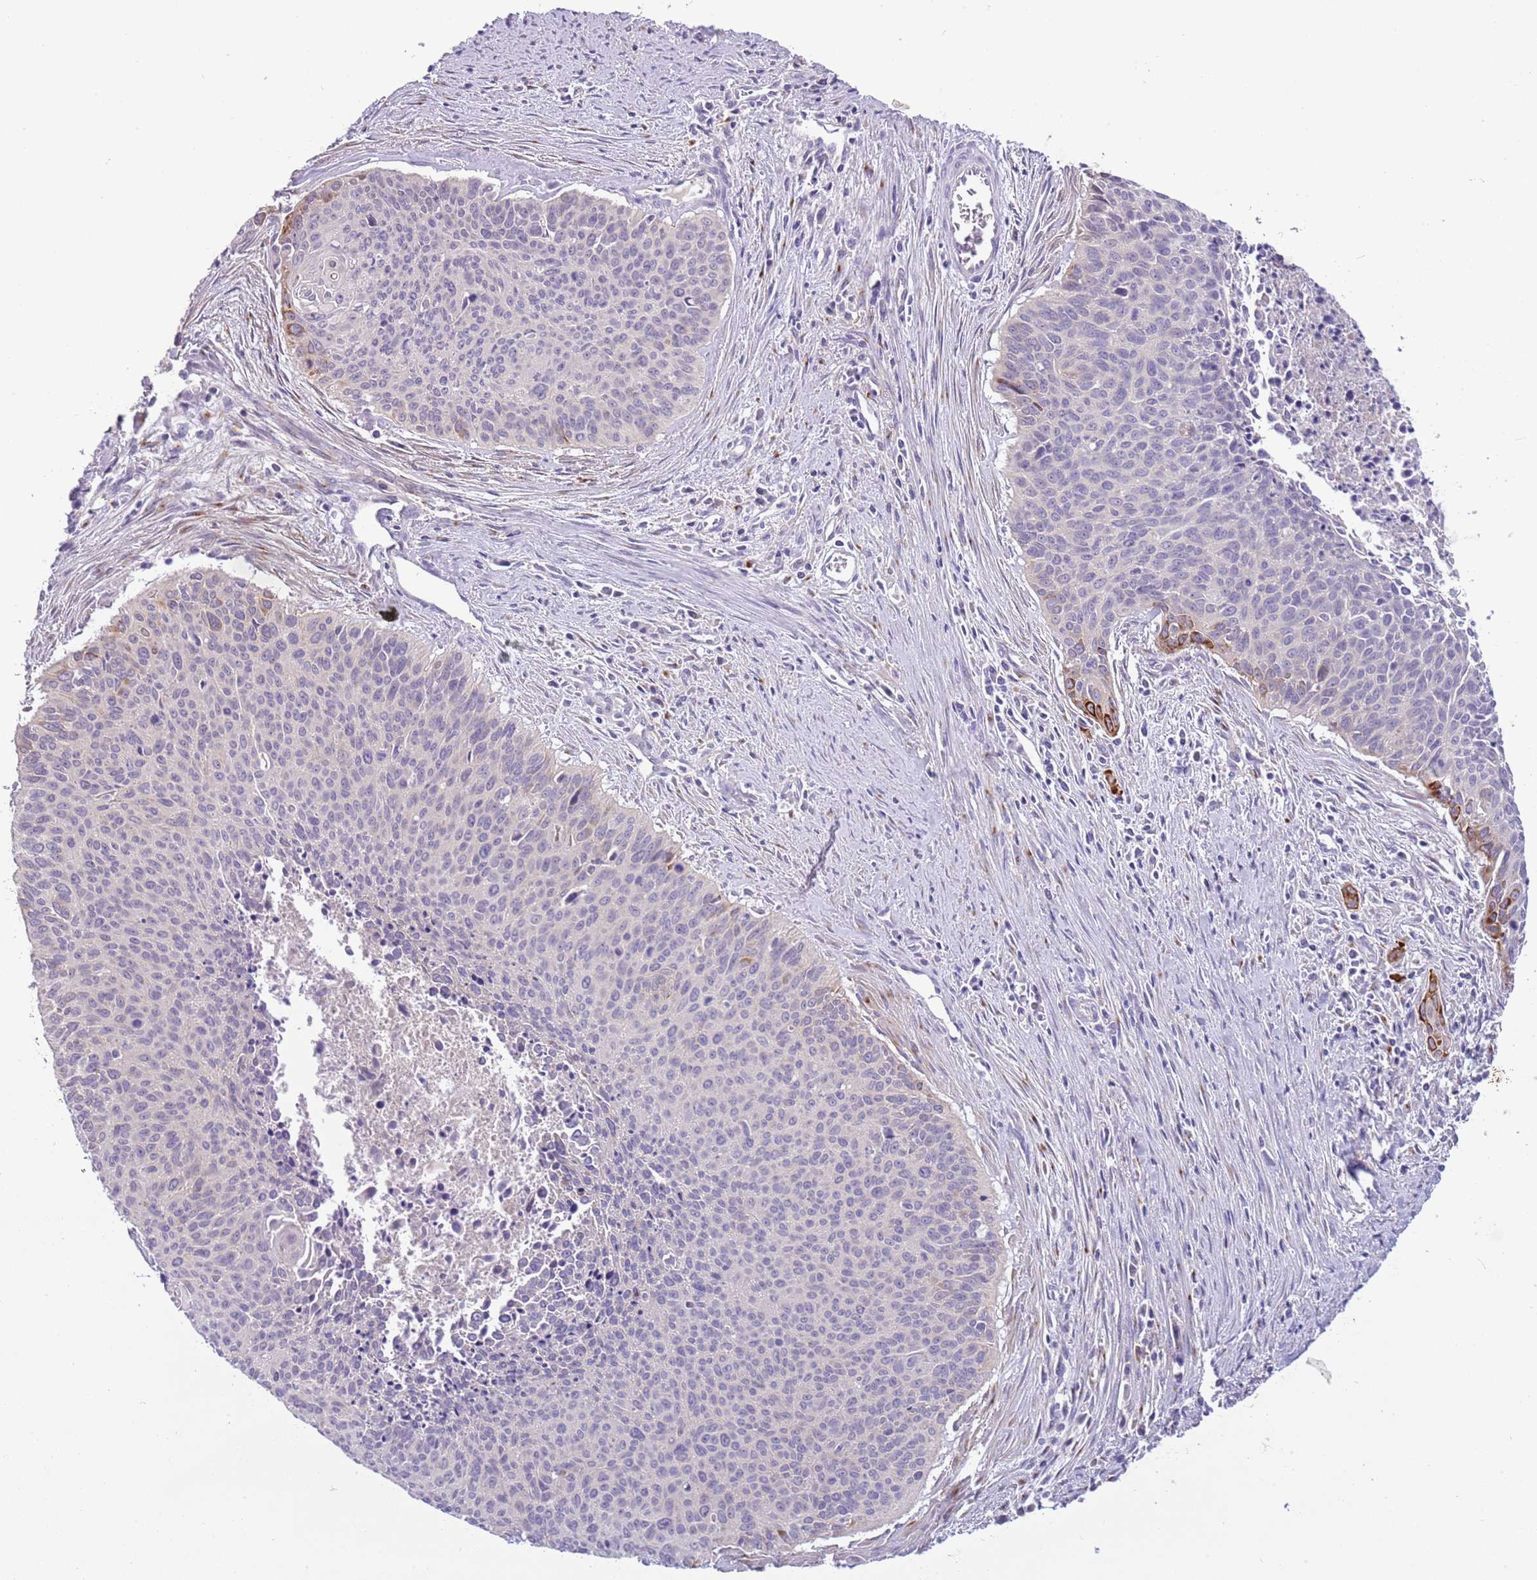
{"staining": {"intensity": "negative", "quantity": "none", "location": "none"}, "tissue": "cervical cancer", "cell_type": "Tumor cells", "image_type": "cancer", "snomed": [{"axis": "morphology", "description": "Squamous cell carcinoma, NOS"}, {"axis": "topography", "description": "Cervix"}], "caption": "IHC photomicrograph of neoplastic tissue: cervical squamous cell carcinoma stained with DAB (3,3'-diaminobenzidine) demonstrates no significant protein staining in tumor cells. (DAB immunohistochemistry (IHC) with hematoxylin counter stain).", "gene": "CFAP73", "patient": {"sex": "female", "age": 55}}